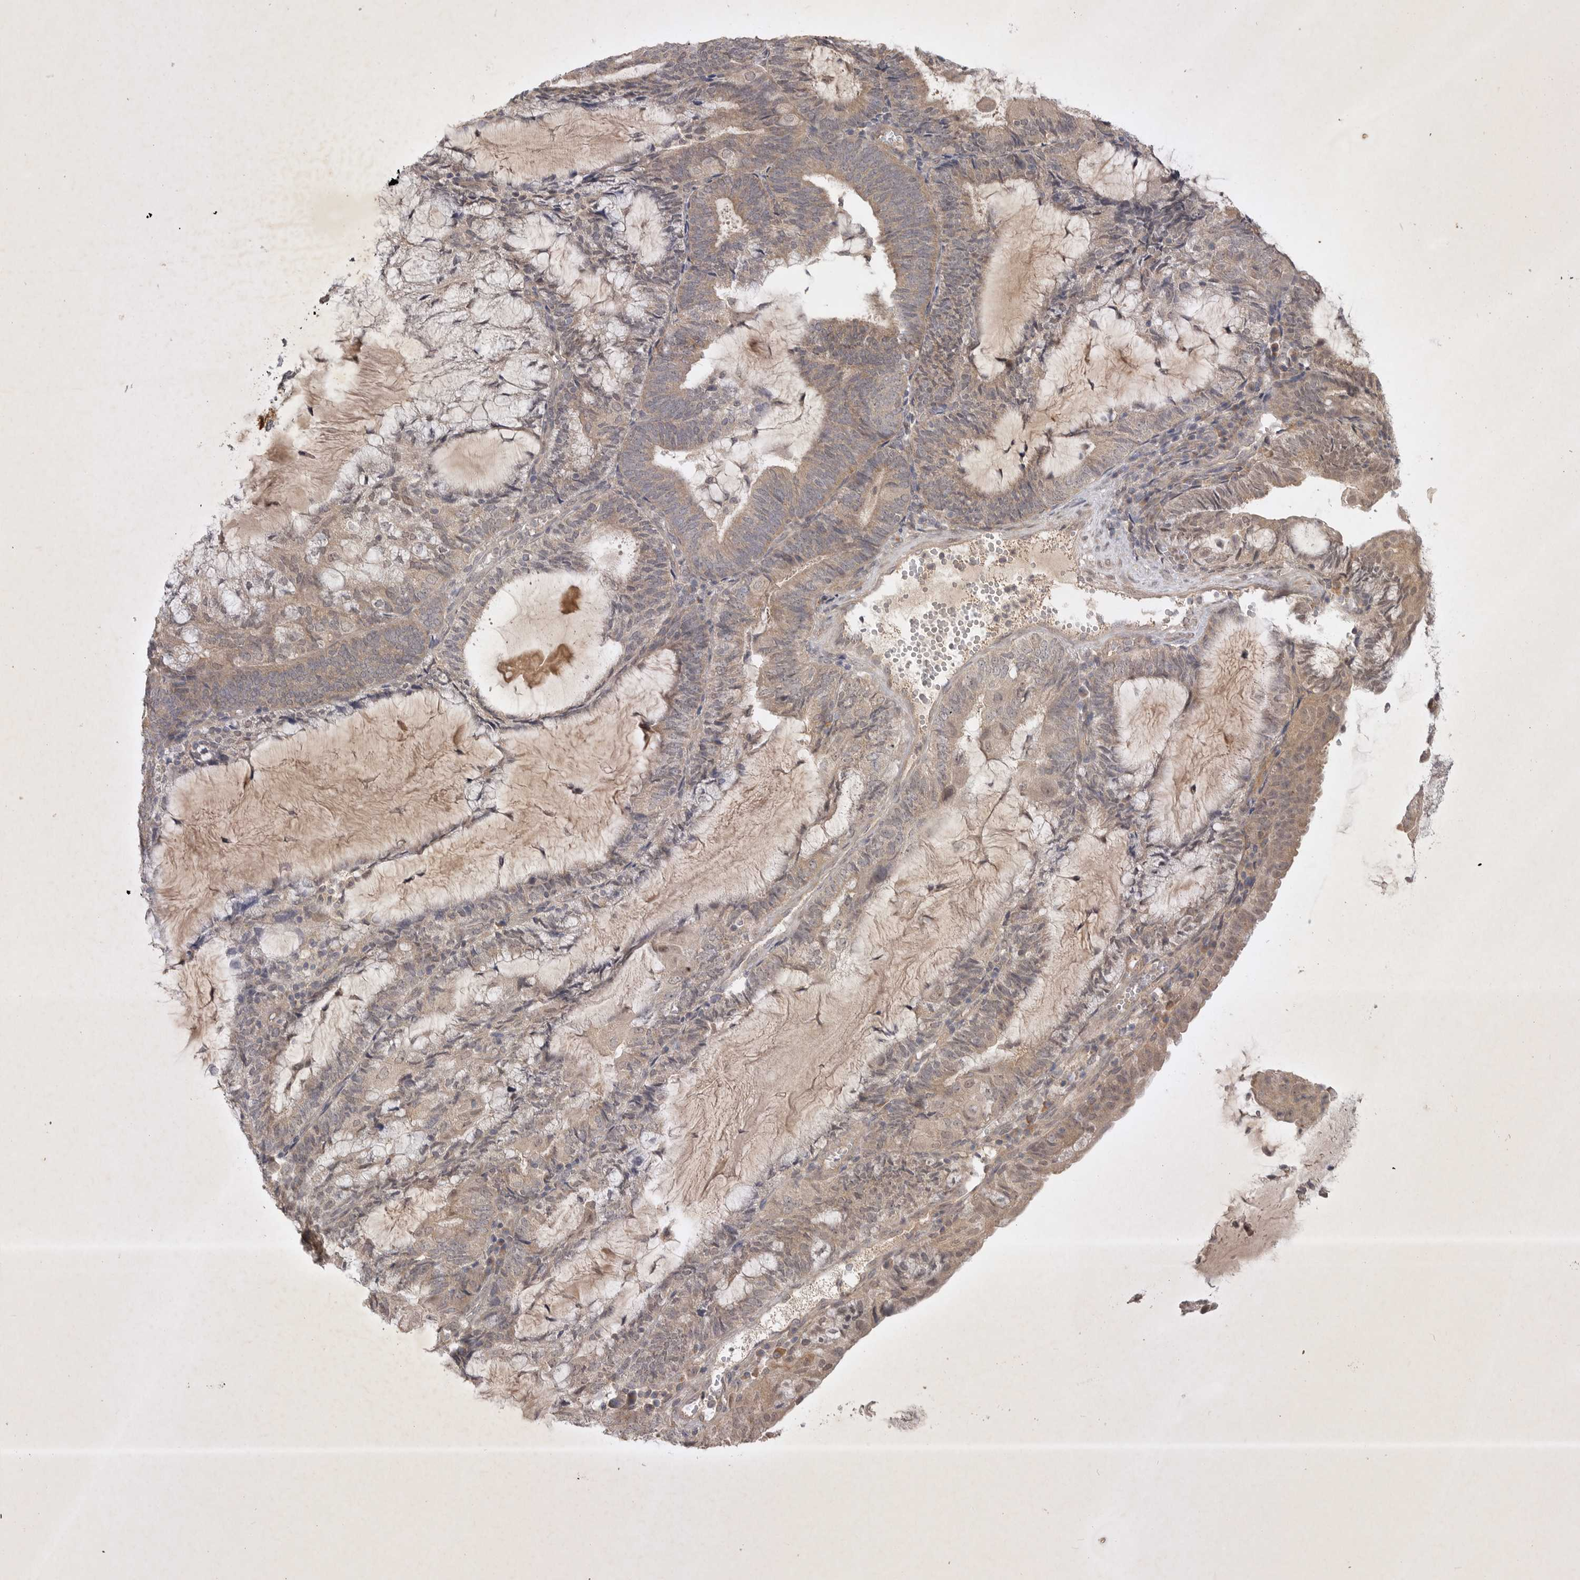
{"staining": {"intensity": "weak", "quantity": "25%-75%", "location": "cytoplasmic/membranous"}, "tissue": "endometrial cancer", "cell_type": "Tumor cells", "image_type": "cancer", "snomed": [{"axis": "morphology", "description": "Adenocarcinoma, NOS"}, {"axis": "topography", "description": "Endometrium"}], "caption": "IHC (DAB) staining of human endometrial adenocarcinoma displays weak cytoplasmic/membranous protein positivity in about 25%-75% of tumor cells.", "gene": "PTPDC1", "patient": {"sex": "female", "age": 81}}